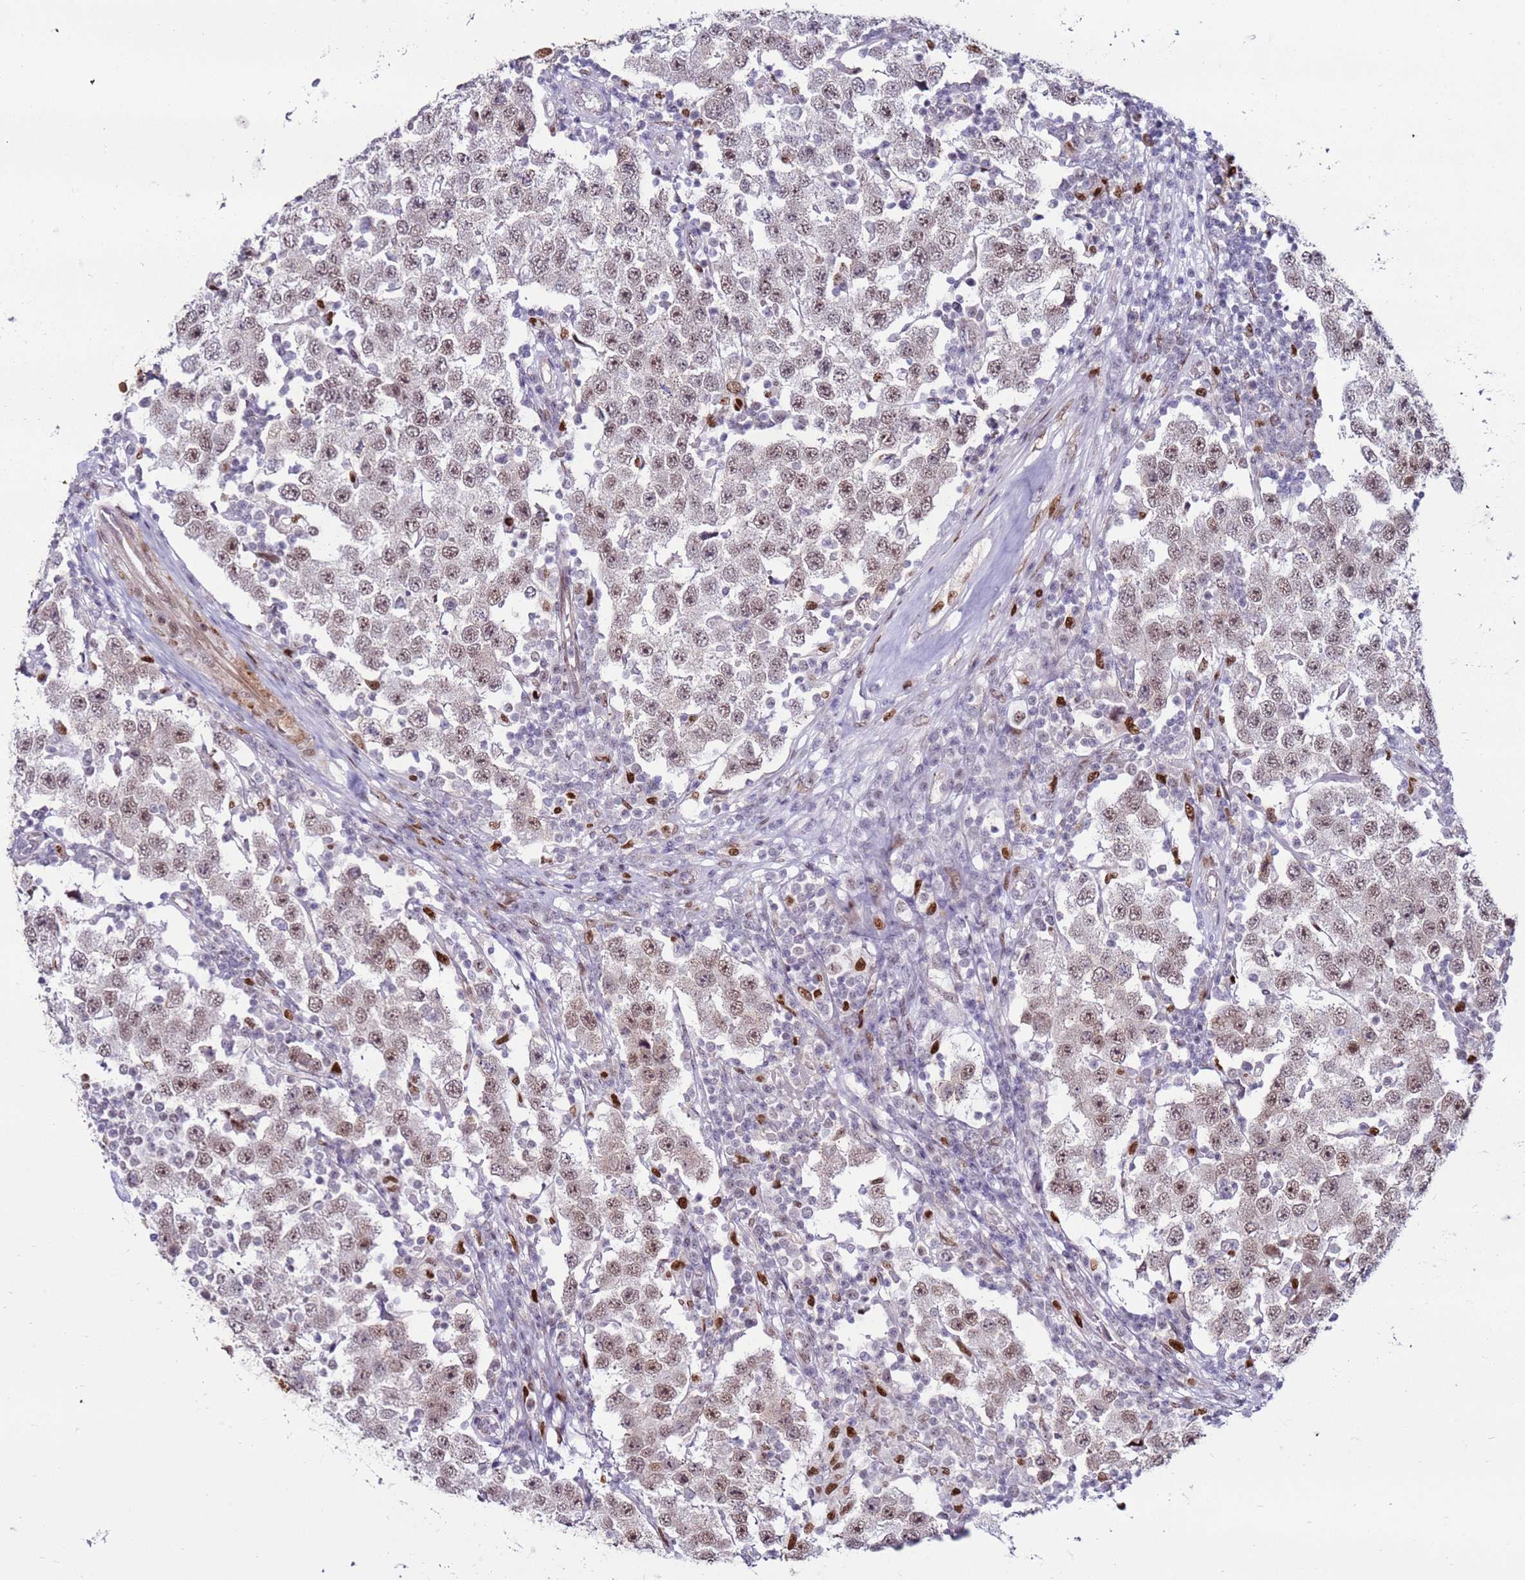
{"staining": {"intensity": "weak", "quantity": ">75%", "location": "nuclear"}, "tissue": "testis cancer", "cell_type": "Tumor cells", "image_type": "cancer", "snomed": [{"axis": "morphology", "description": "Seminoma, NOS"}, {"axis": "topography", "description": "Testis"}], "caption": "IHC histopathology image of testis cancer (seminoma) stained for a protein (brown), which shows low levels of weak nuclear staining in approximately >75% of tumor cells.", "gene": "KPNA4", "patient": {"sex": "male", "age": 34}}